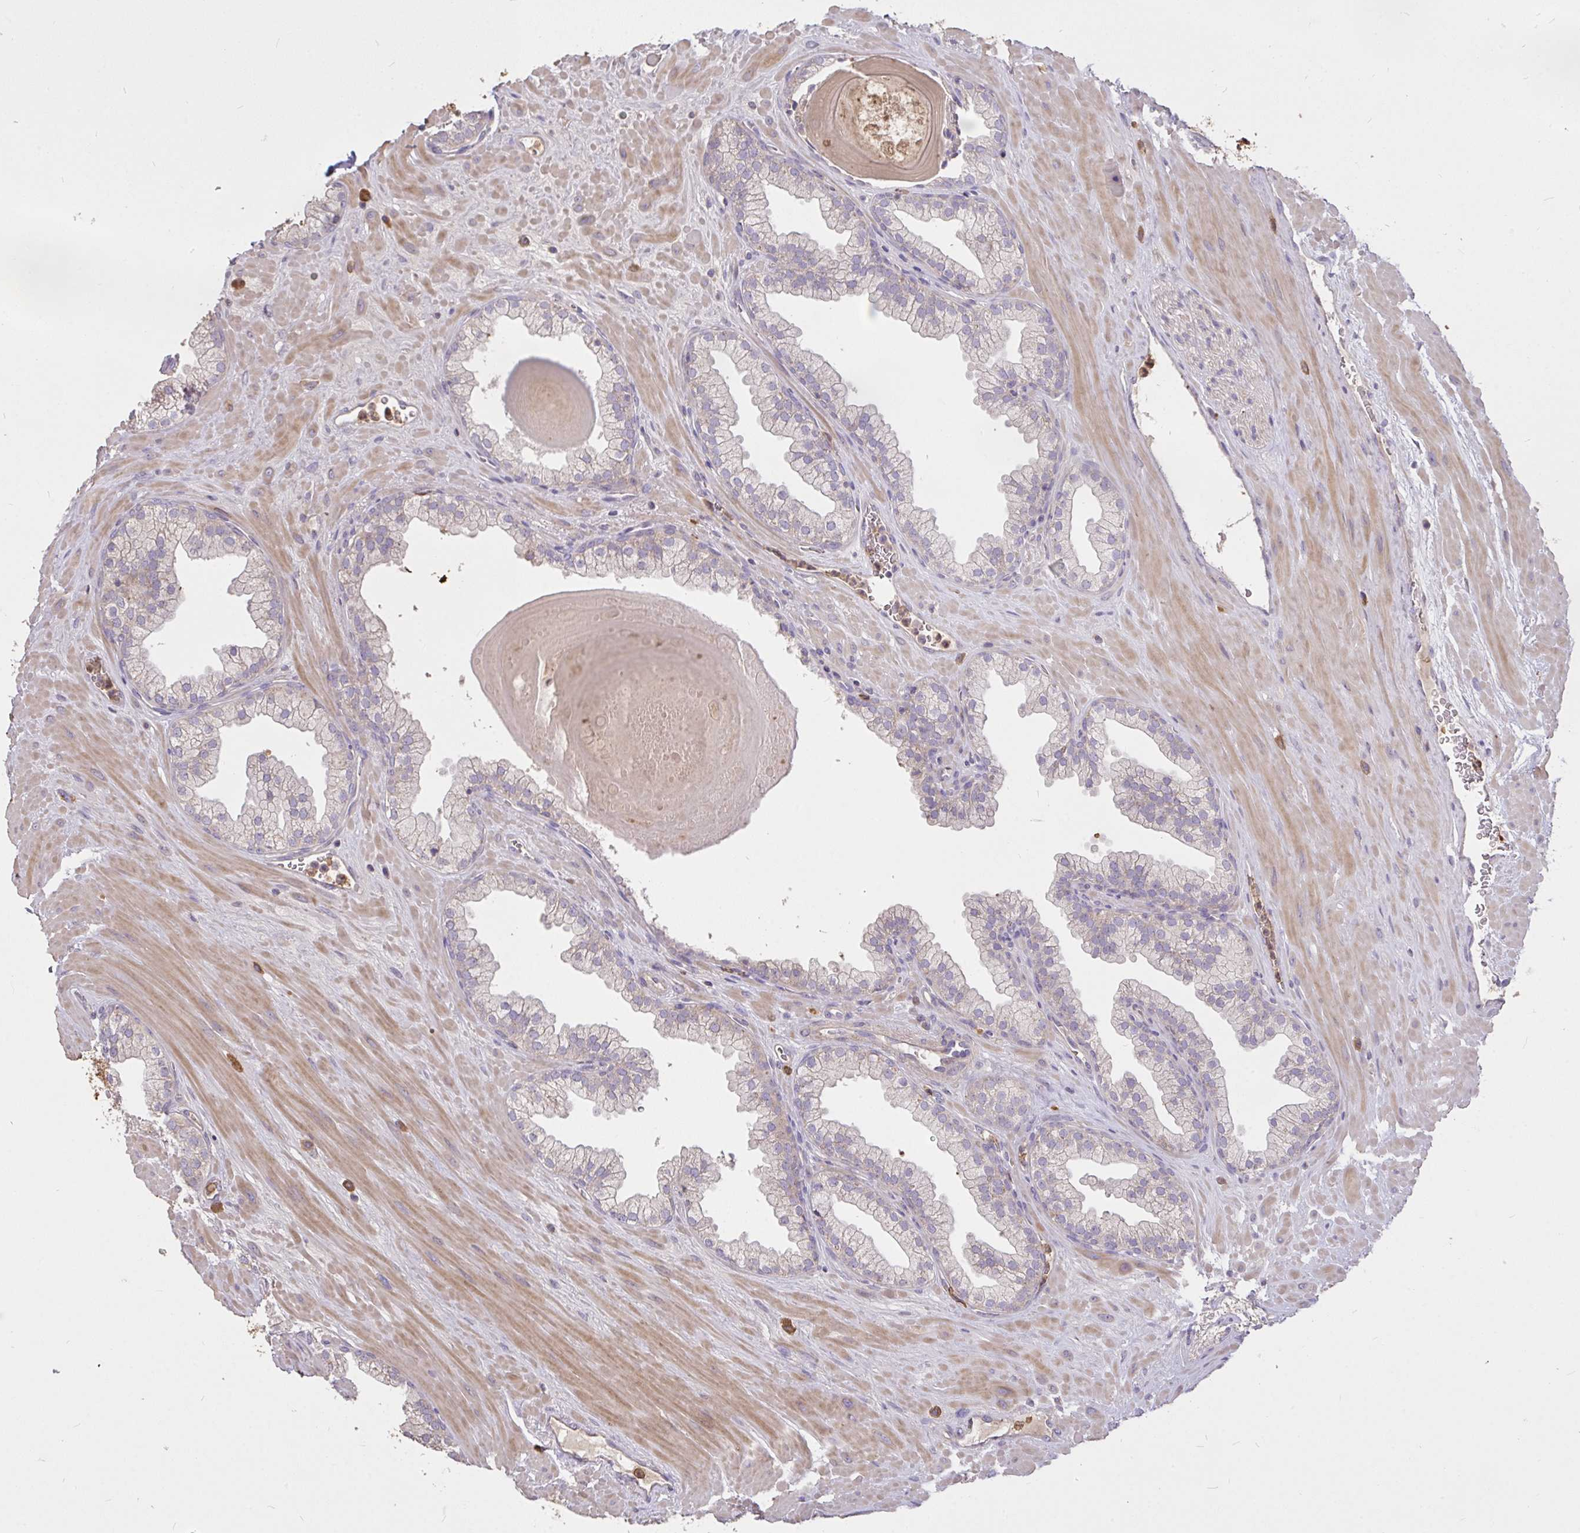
{"staining": {"intensity": "moderate", "quantity": "<25%", "location": "cytoplasmic/membranous"}, "tissue": "prostate", "cell_type": "Glandular cells", "image_type": "normal", "snomed": [{"axis": "morphology", "description": "Normal tissue, NOS"}, {"axis": "topography", "description": "Prostate"}, {"axis": "topography", "description": "Peripheral nerve tissue"}], "caption": "Protein staining of normal prostate displays moderate cytoplasmic/membranous staining in approximately <25% of glandular cells. (brown staining indicates protein expression, while blue staining denotes nuclei).", "gene": "FCER1A", "patient": {"sex": "male", "age": 61}}